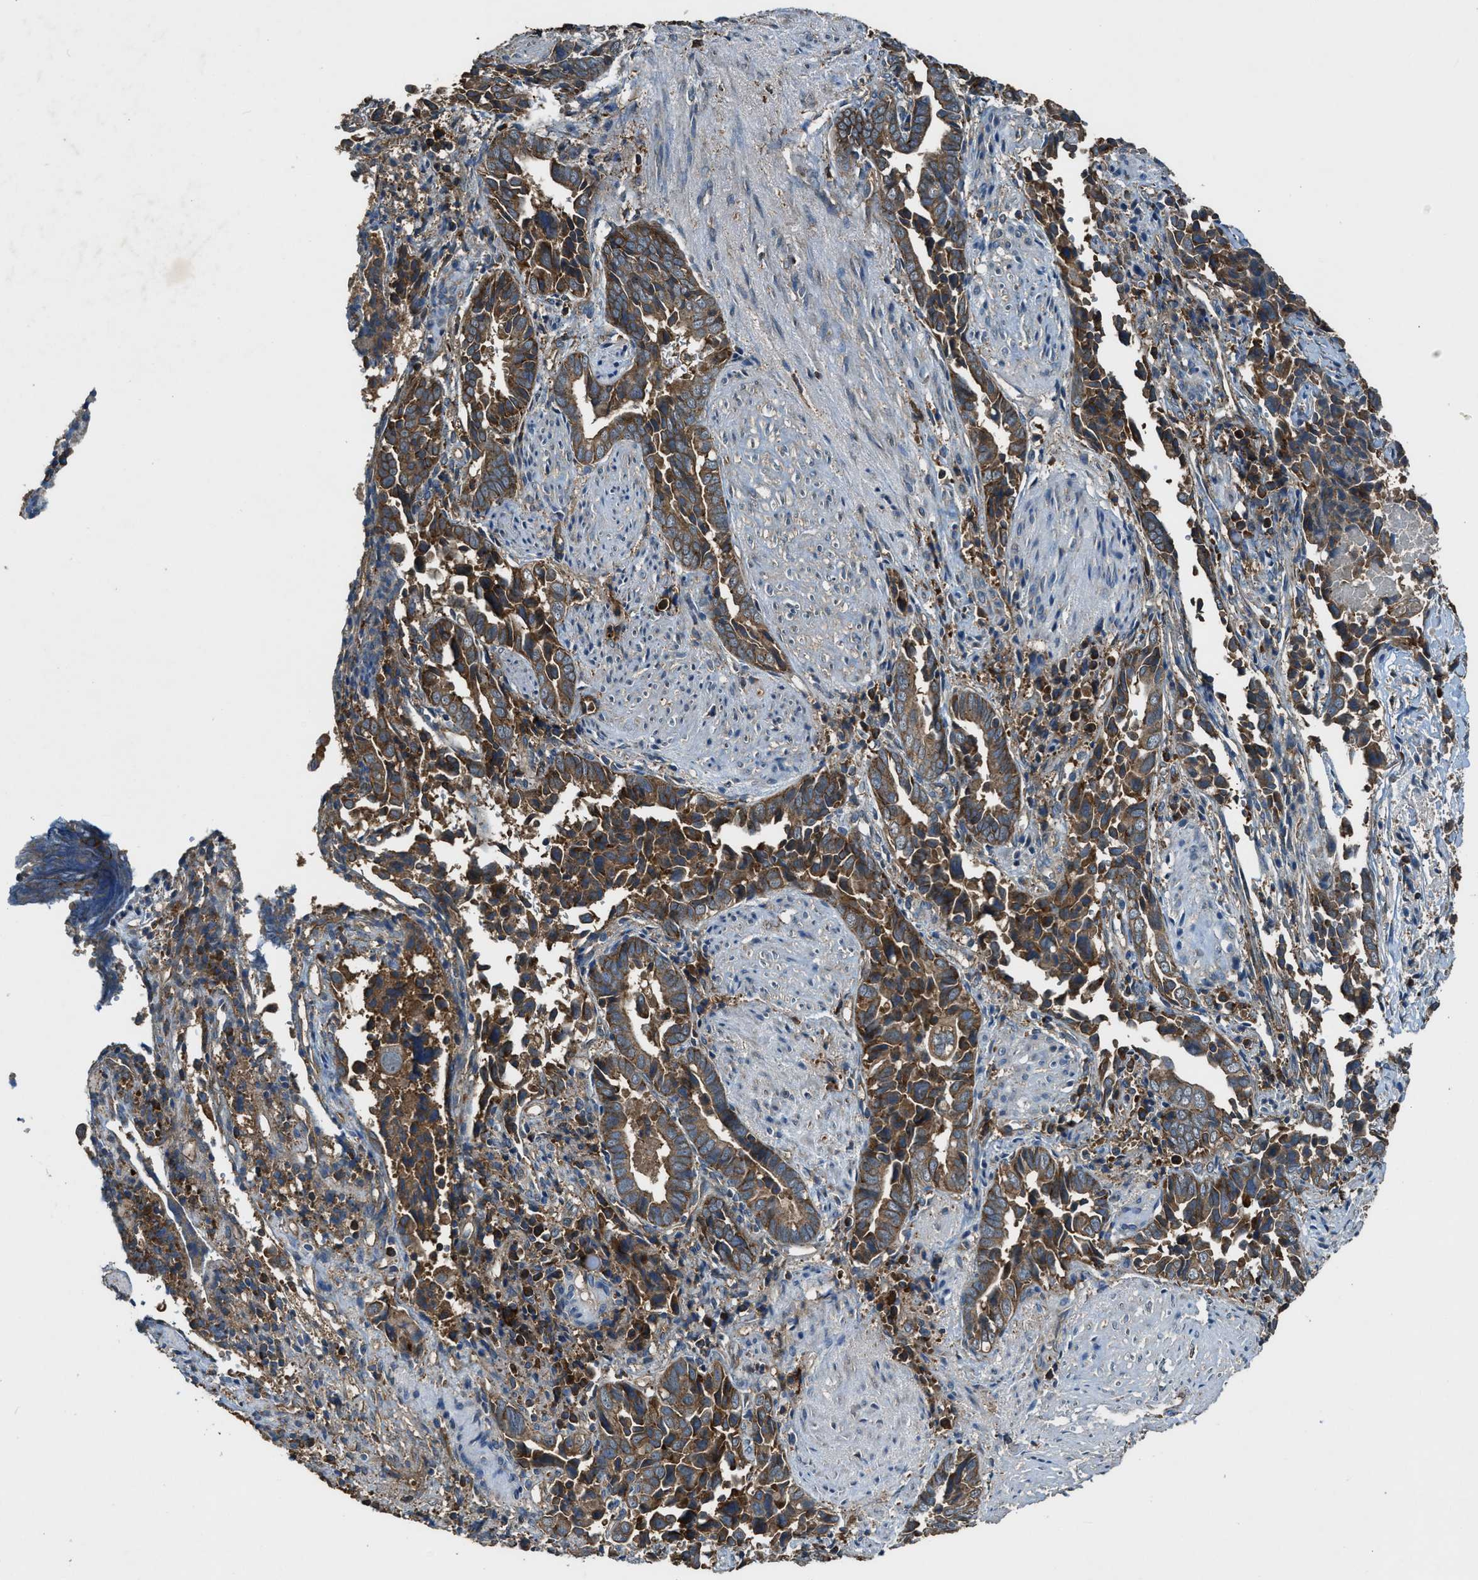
{"staining": {"intensity": "moderate", "quantity": ">75%", "location": "cytoplasmic/membranous"}, "tissue": "liver cancer", "cell_type": "Tumor cells", "image_type": "cancer", "snomed": [{"axis": "morphology", "description": "Cholangiocarcinoma"}, {"axis": "topography", "description": "Liver"}], "caption": "Protein analysis of cholangiocarcinoma (liver) tissue exhibits moderate cytoplasmic/membranous expression in about >75% of tumor cells. Nuclei are stained in blue.", "gene": "MAP3K8", "patient": {"sex": "female", "age": 79}}